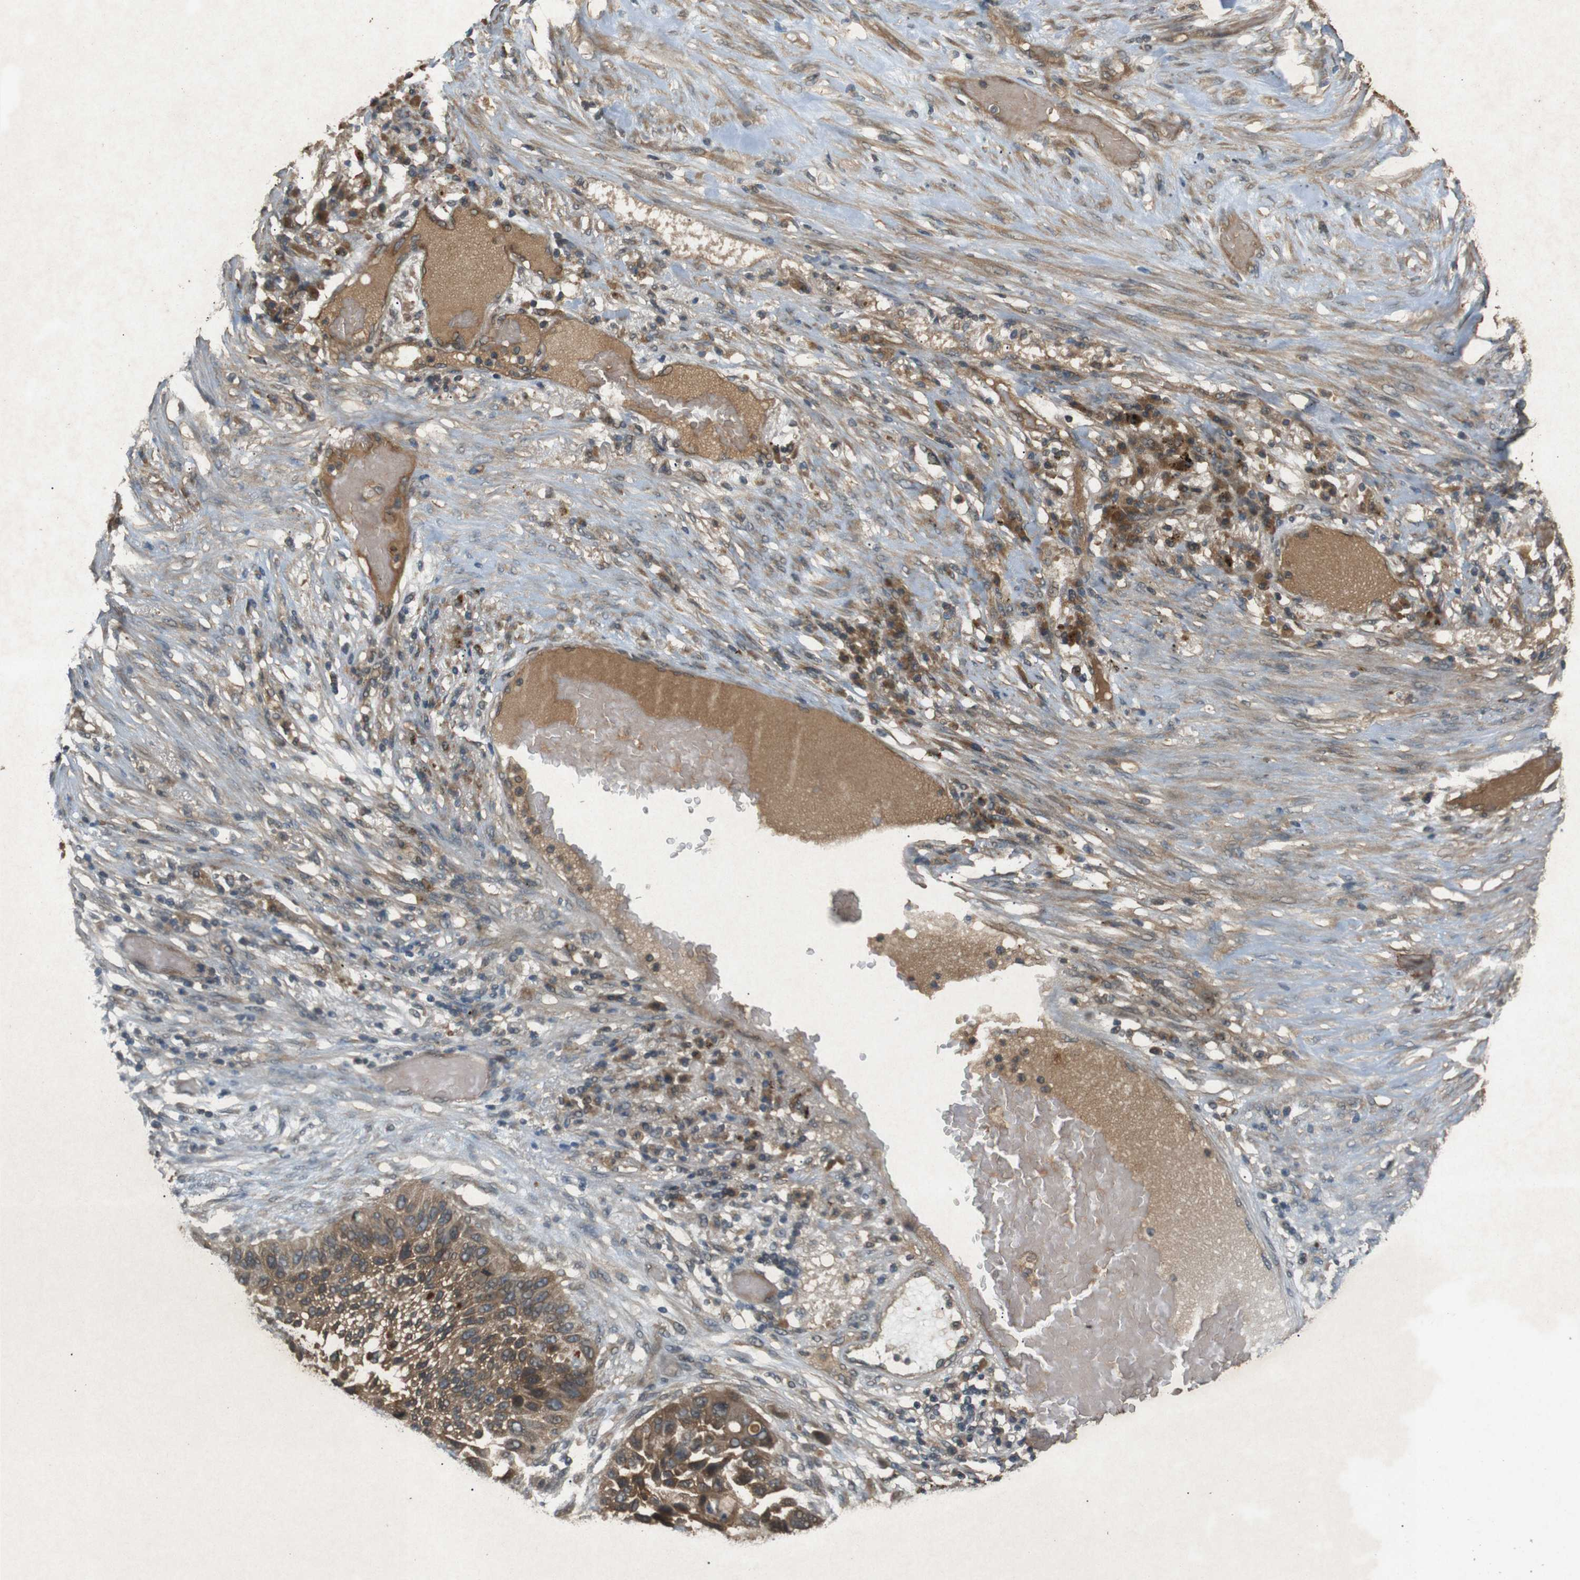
{"staining": {"intensity": "strong", "quantity": ">75%", "location": "cytoplasmic/membranous"}, "tissue": "lung cancer", "cell_type": "Tumor cells", "image_type": "cancer", "snomed": [{"axis": "morphology", "description": "Squamous cell carcinoma, NOS"}, {"axis": "topography", "description": "Lung"}], "caption": "Immunohistochemistry (IHC) (DAB (3,3'-diaminobenzidine)) staining of human lung cancer reveals strong cytoplasmic/membranous protein staining in approximately >75% of tumor cells. The staining was performed using DAB (3,3'-diaminobenzidine) to visualize the protein expression in brown, while the nuclei were stained in blue with hematoxylin (Magnification: 20x).", "gene": "TAP1", "patient": {"sex": "male", "age": 57}}